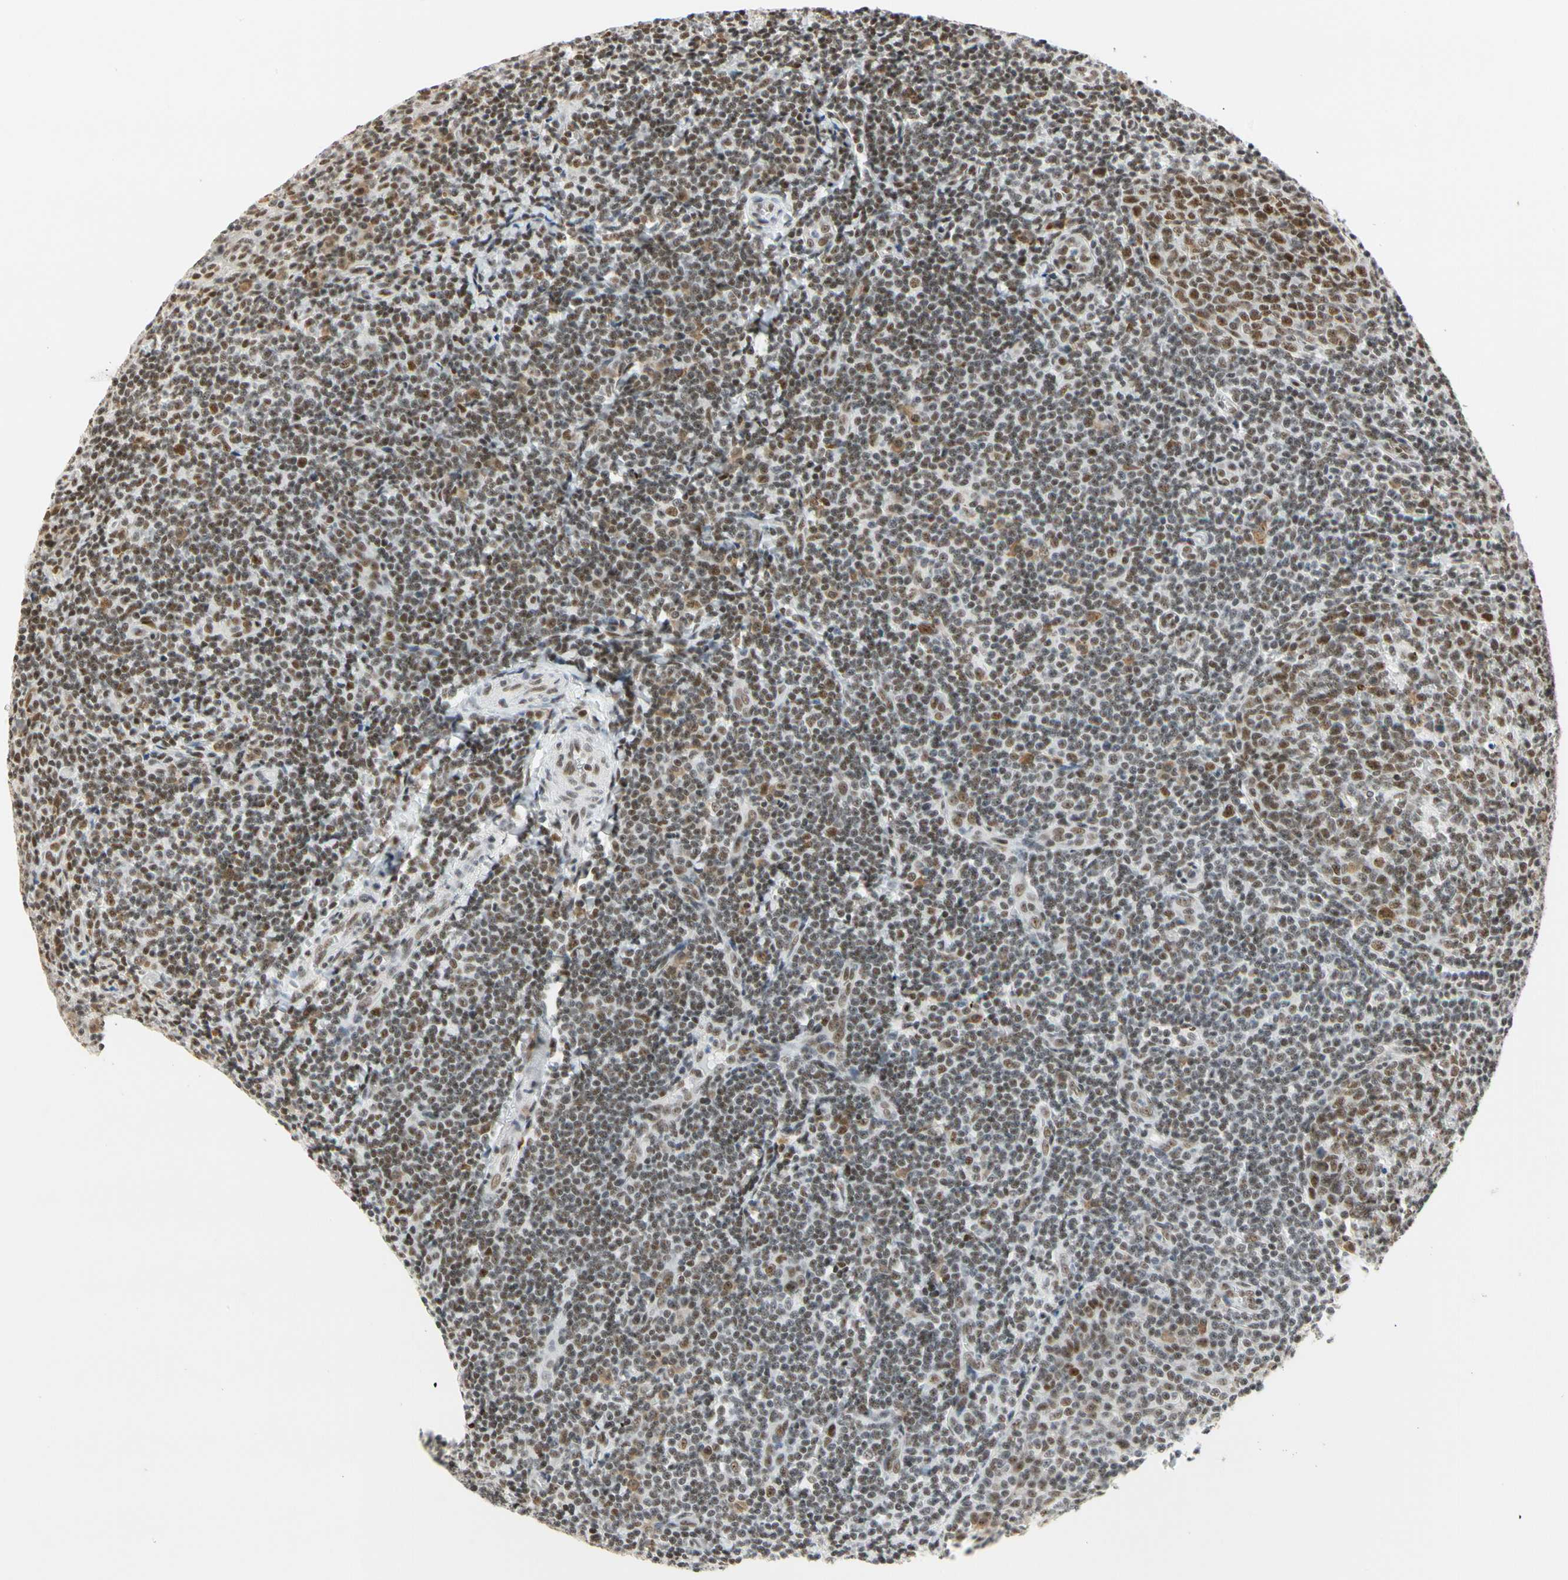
{"staining": {"intensity": "strong", "quantity": ">75%", "location": "nuclear"}, "tissue": "tonsil", "cell_type": "Germinal center cells", "image_type": "normal", "snomed": [{"axis": "morphology", "description": "Normal tissue, NOS"}, {"axis": "topography", "description": "Tonsil"}], "caption": "Protein staining by IHC displays strong nuclear staining in about >75% of germinal center cells in benign tonsil. (brown staining indicates protein expression, while blue staining denotes nuclei).", "gene": "ZSCAN16", "patient": {"sex": "male", "age": 31}}